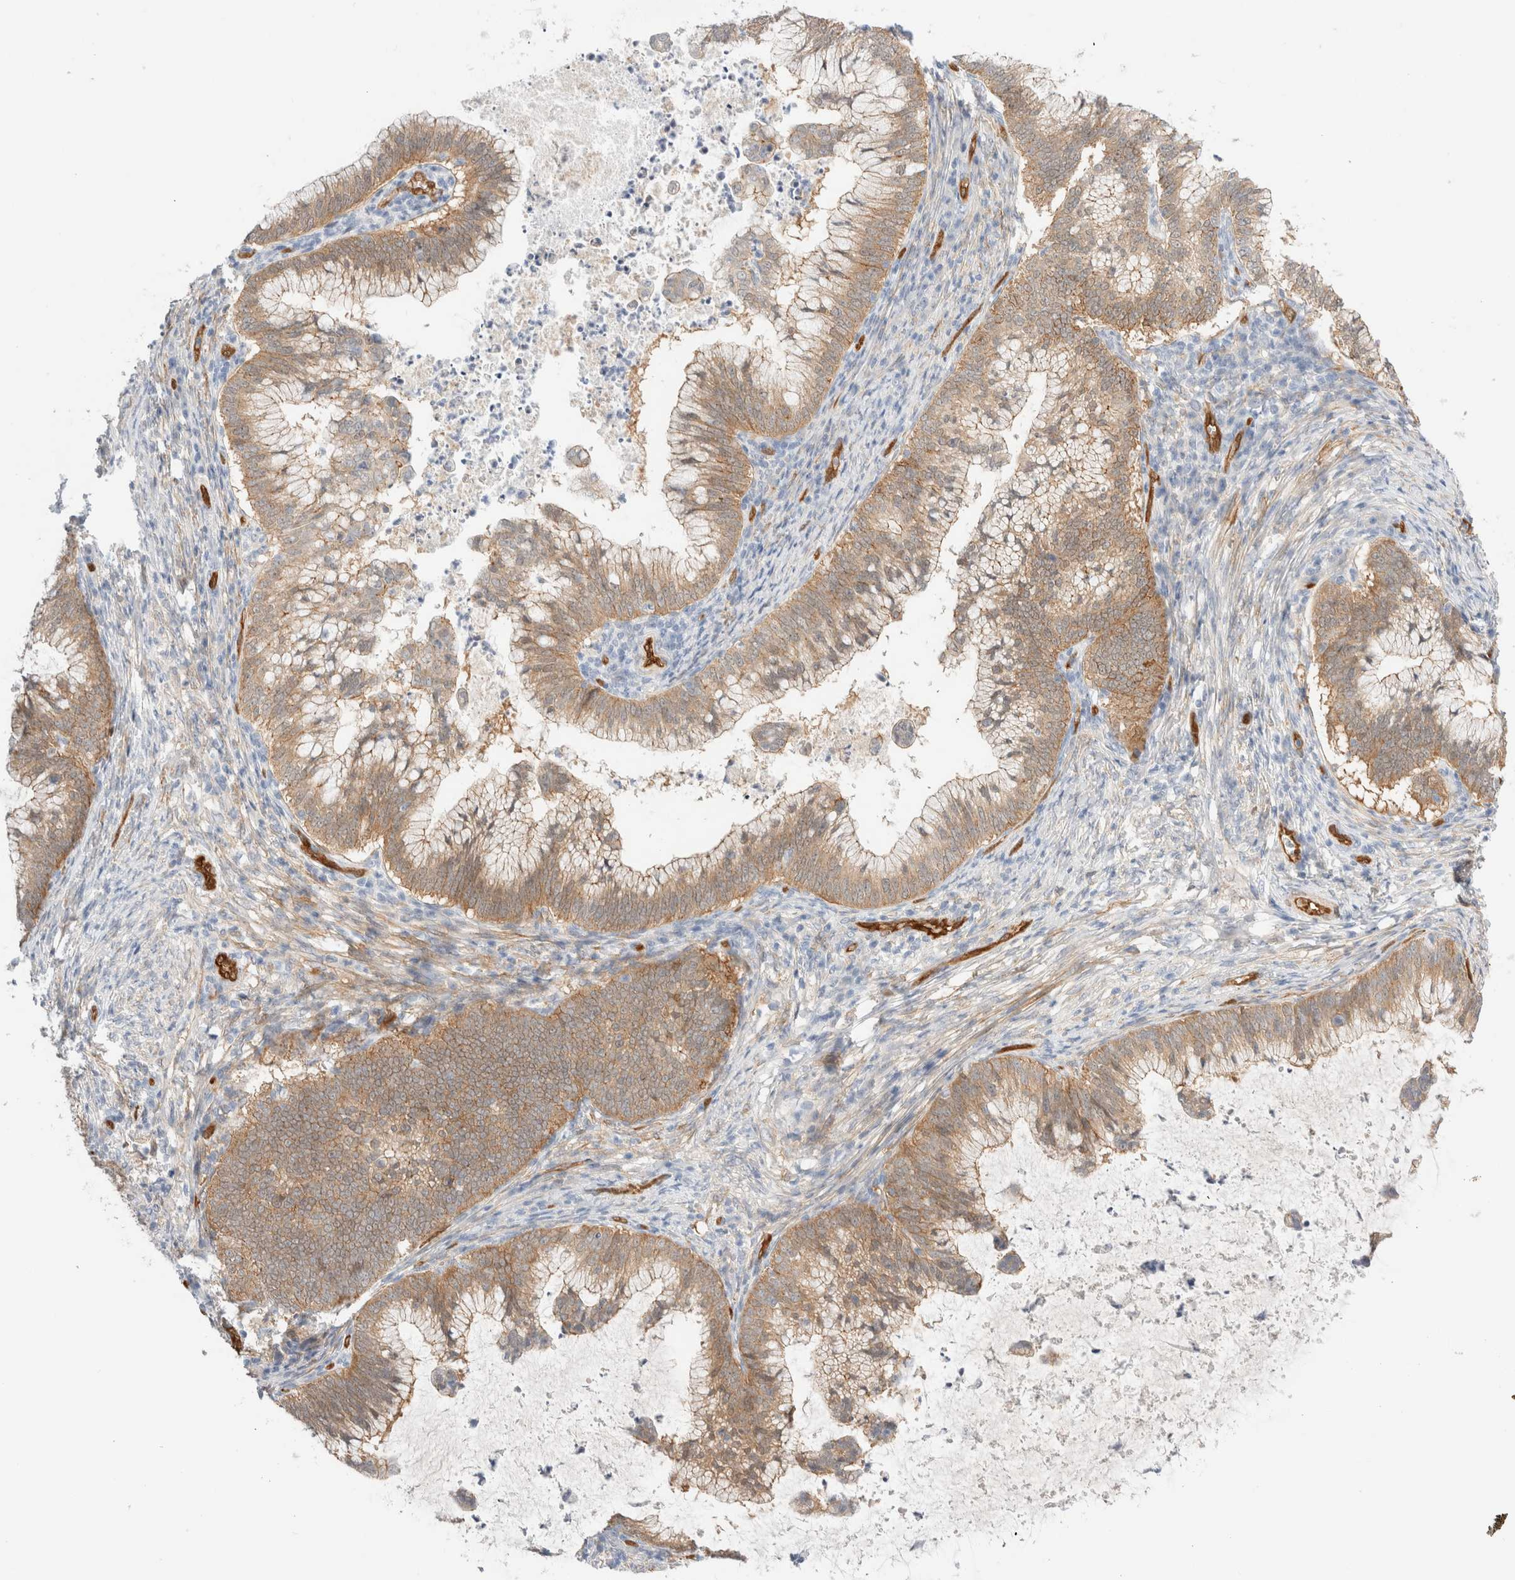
{"staining": {"intensity": "moderate", "quantity": ">75%", "location": "cytoplasmic/membranous"}, "tissue": "cervical cancer", "cell_type": "Tumor cells", "image_type": "cancer", "snomed": [{"axis": "morphology", "description": "Adenocarcinoma, NOS"}, {"axis": "topography", "description": "Cervix"}], "caption": "DAB (3,3'-diaminobenzidine) immunohistochemical staining of cervical cancer demonstrates moderate cytoplasmic/membranous protein staining in approximately >75% of tumor cells.", "gene": "LMCD1", "patient": {"sex": "female", "age": 36}}